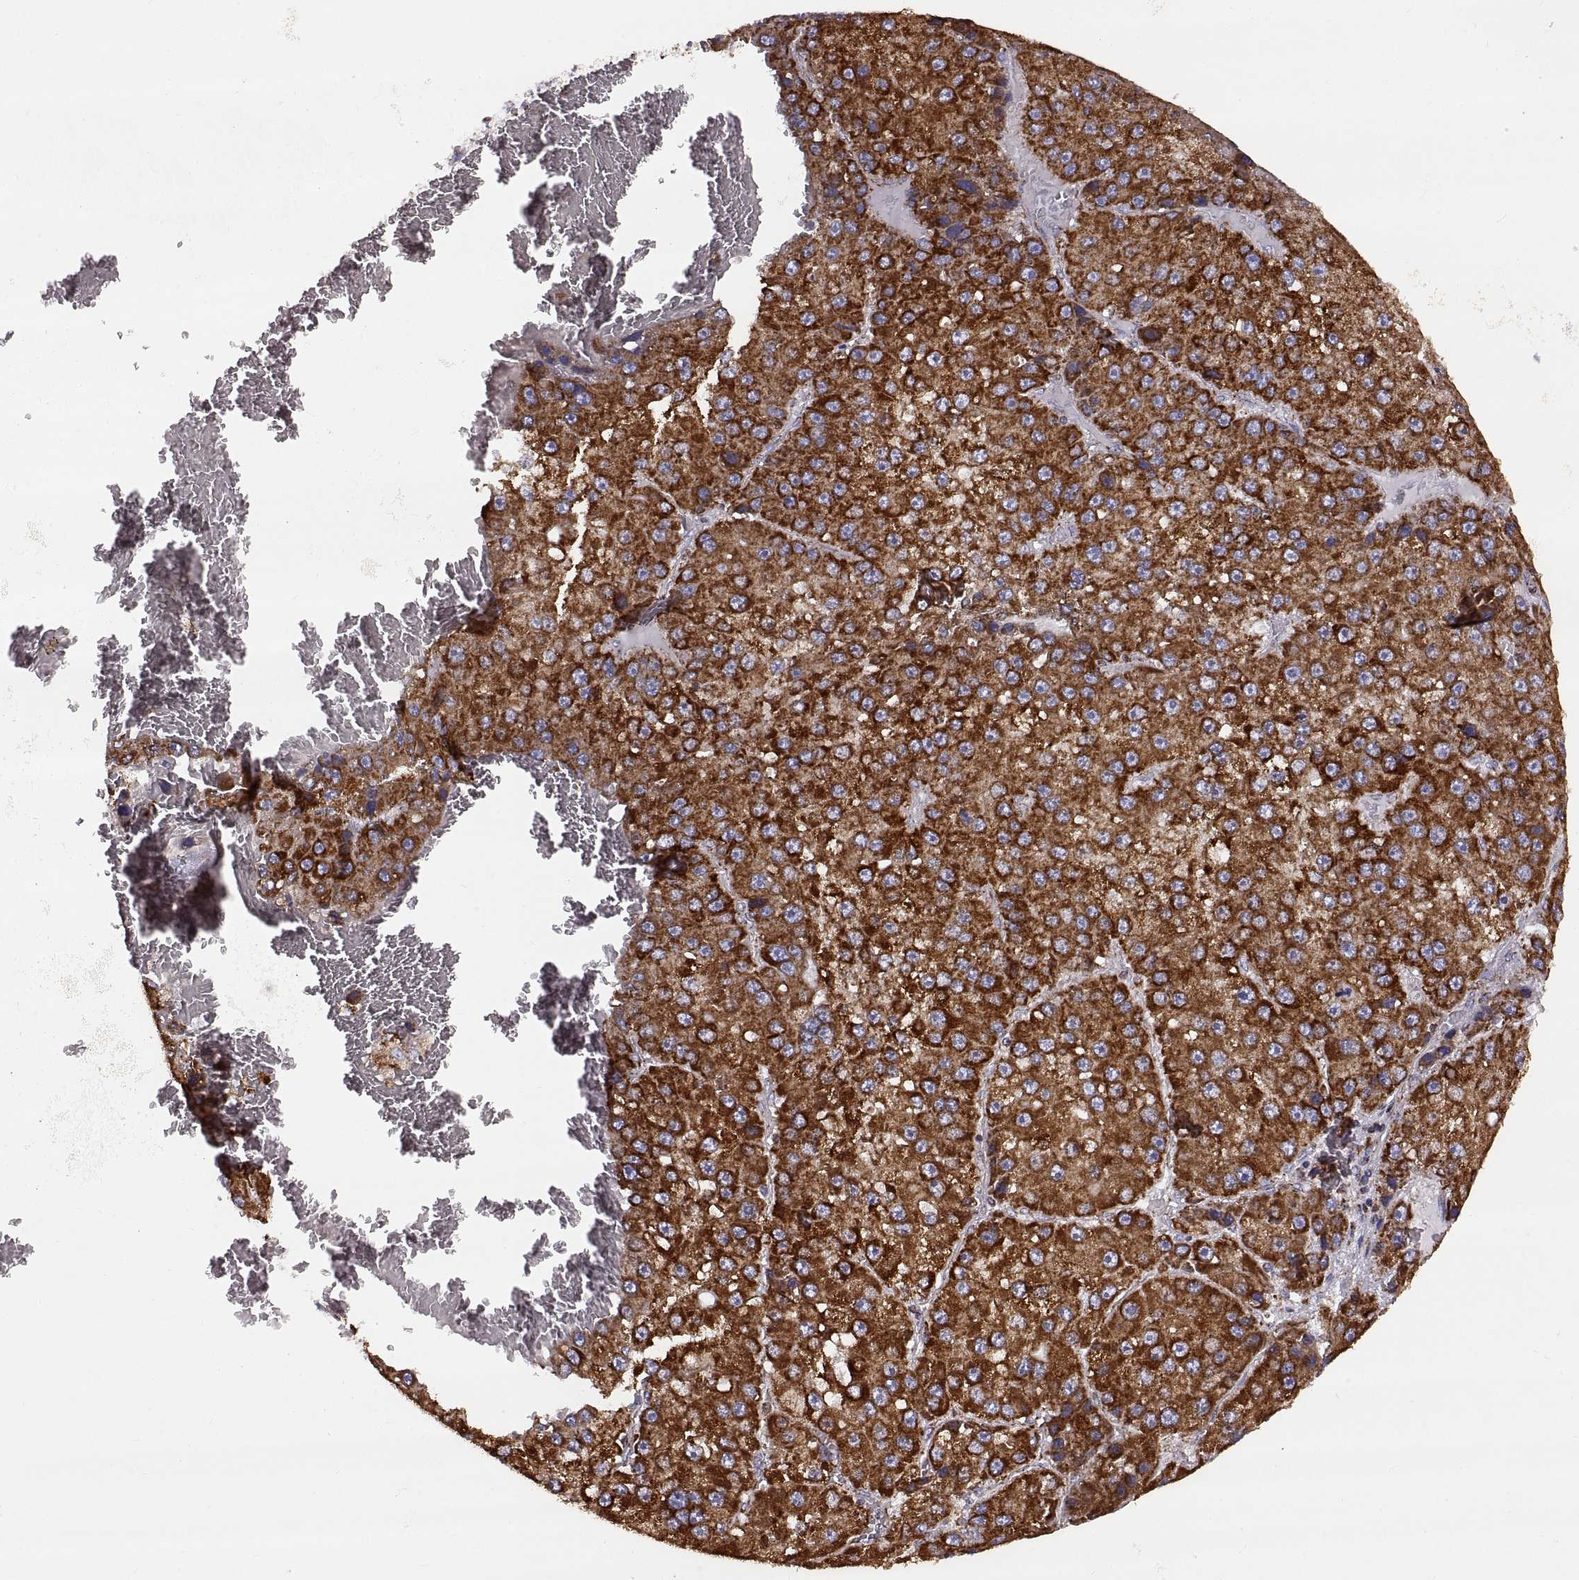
{"staining": {"intensity": "strong", "quantity": ">75%", "location": "cytoplasmic/membranous"}, "tissue": "liver cancer", "cell_type": "Tumor cells", "image_type": "cancer", "snomed": [{"axis": "morphology", "description": "Carcinoma, Hepatocellular, NOS"}, {"axis": "topography", "description": "Liver"}], "caption": "High-power microscopy captured an immunohistochemistry (IHC) photomicrograph of hepatocellular carcinoma (liver), revealing strong cytoplasmic/membranous staining in approximately >75% of tumor cells. Using DAB (3,3'-diaminobenzidine) (brown) and hematoxylin (blue) stains, captured at high magnification using brightfield microscopy.", "gene": "ARSD", "patient": {"sex": "female", "age": 73}}